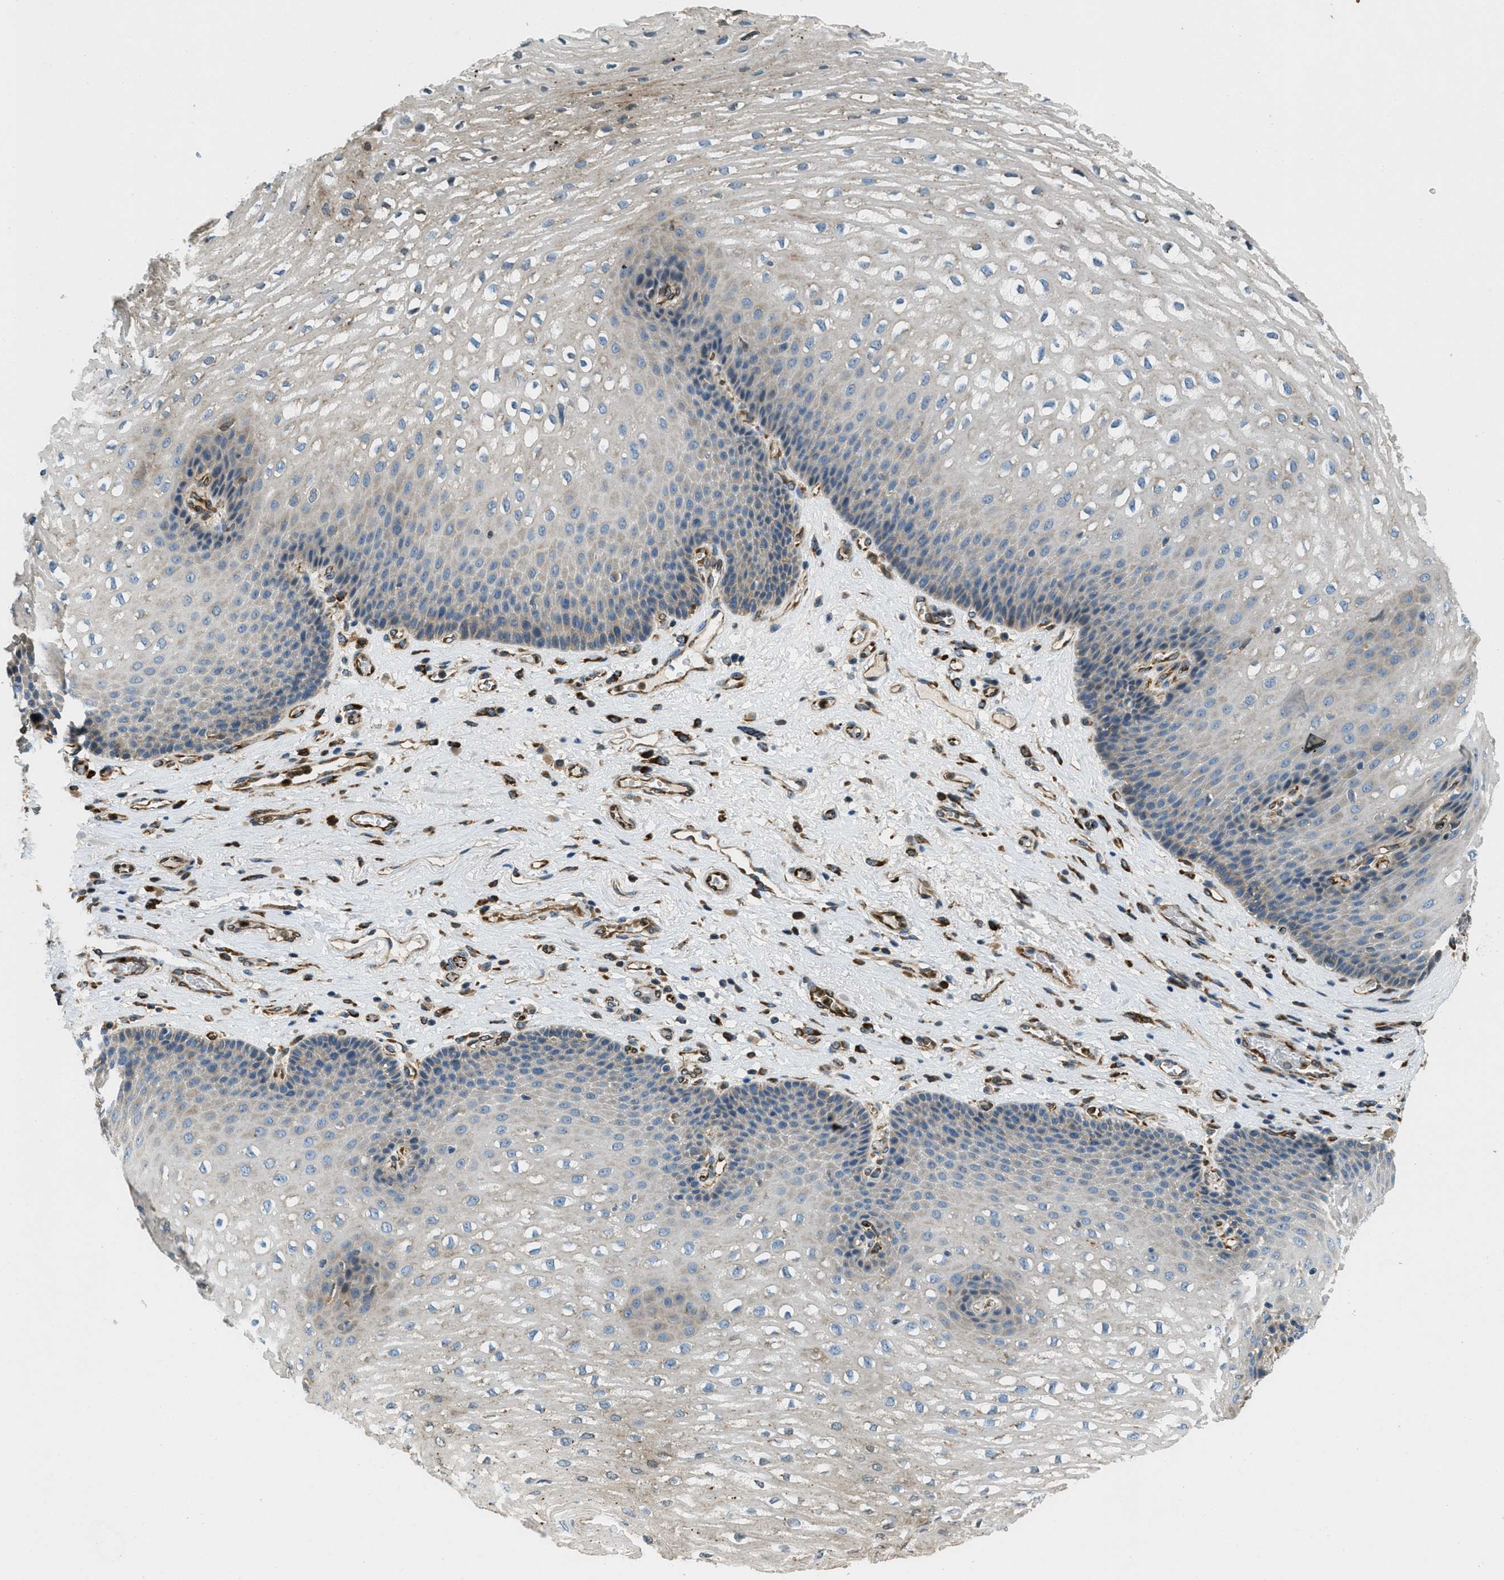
{"staining": {"intensity": "weak", "quantity": "<25%", "location": "cytoplasmic/membranous"}, "tissue": "esophagus", "cell_type": "Squamous epithelial cells", "image_type": "normal", "snomed": [{"axis": "morphology", "description": "Normal tissue, NOS"}, {"axis": "topography", "description": "Esophagus"}], "caption": "IHC histopathology image of normal human esophagus stained for a protein (brown), which demonstrates no staining in squamous epithelial cells.", "gene": "GIMAP8", "patient": {"sex": "male", "age": 48}}